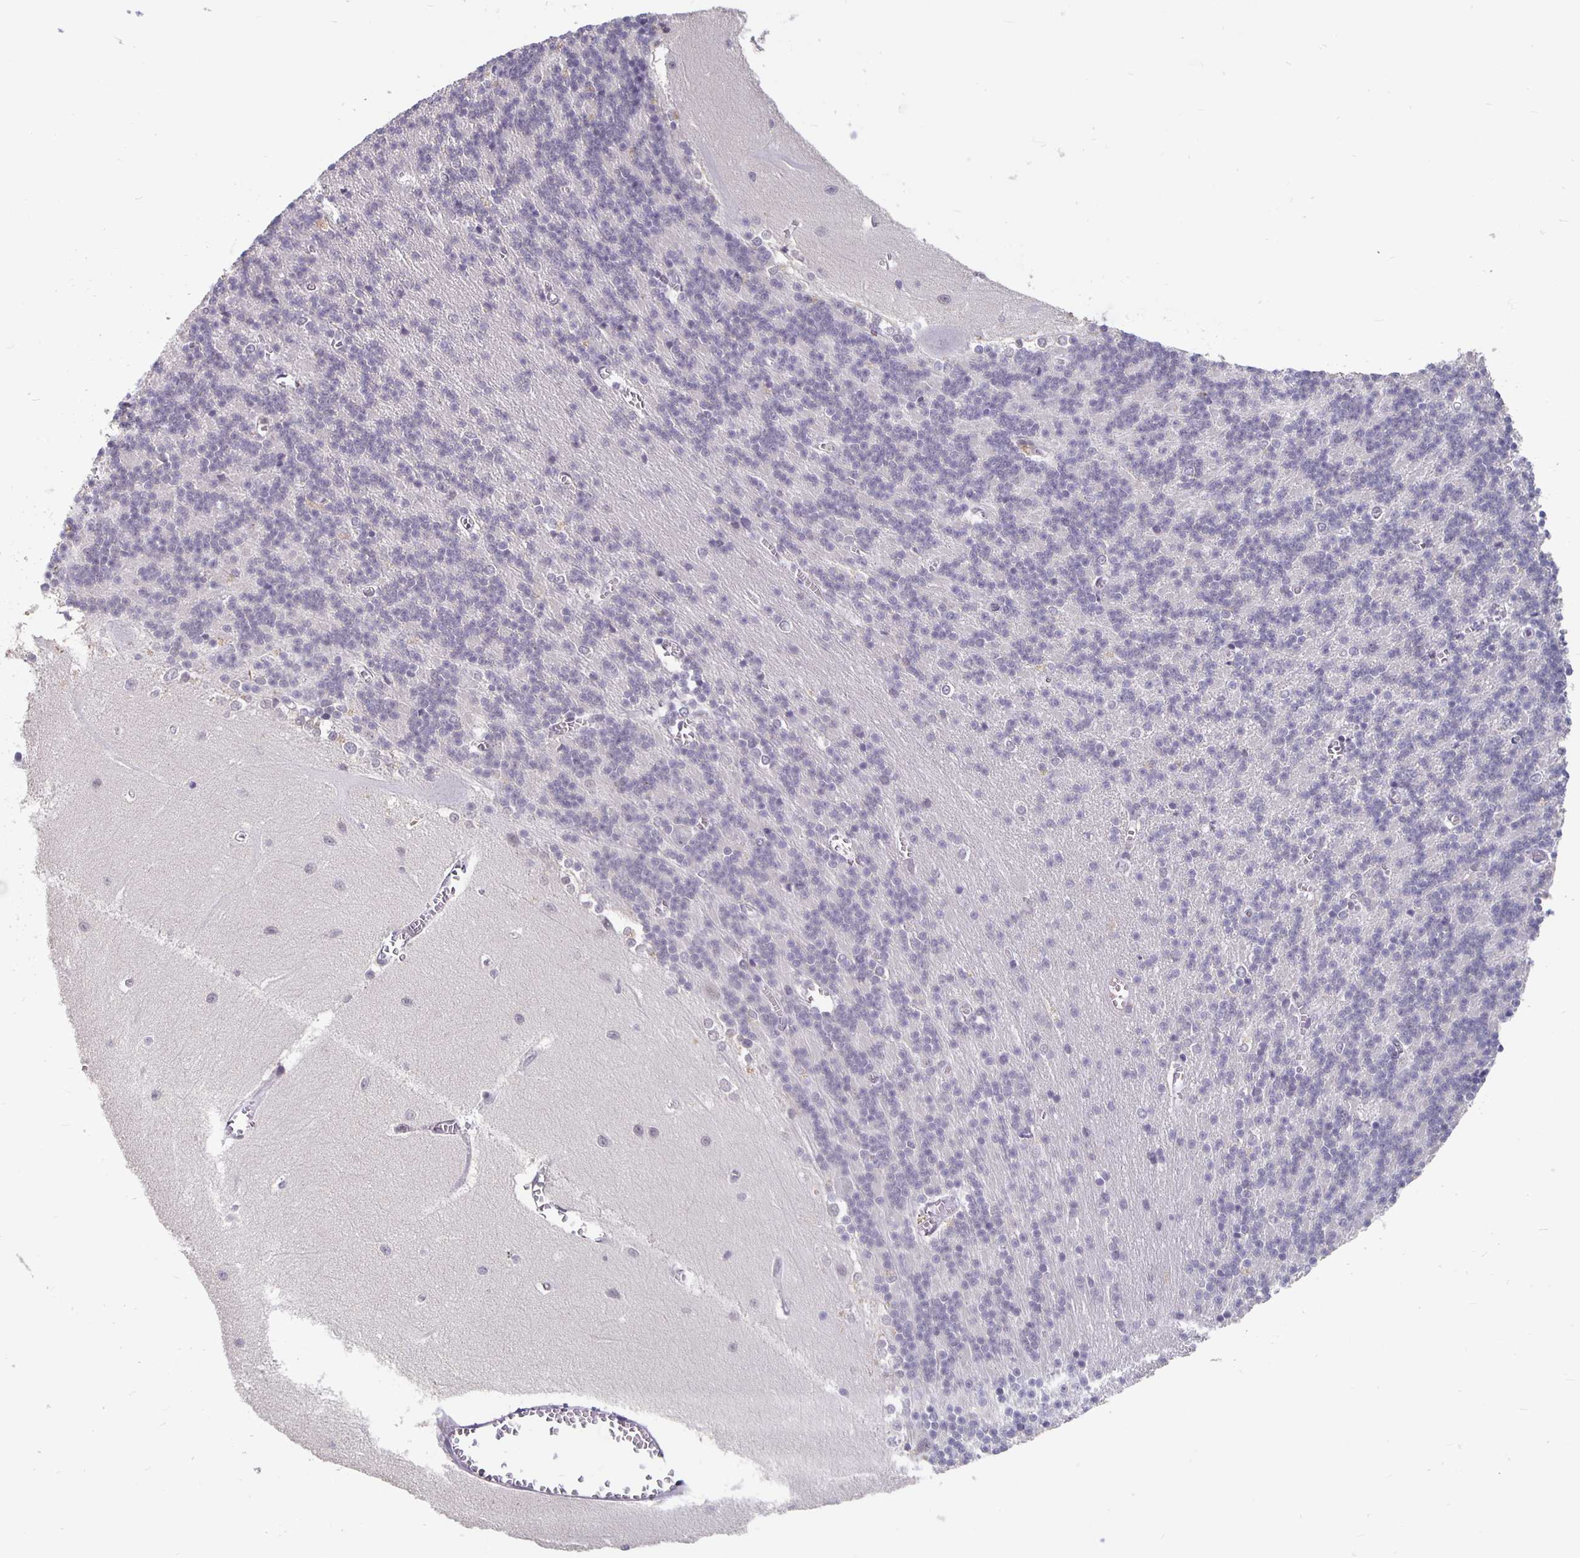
{"staining": {"intensity": "negative", "quantity": "none", "location": "none"}, "tissue": "cerebellum", "cell_type": "Cells in granular layer", "image_type": "normal", "snomed": [{"axis": "morphology", "description": "Normal tissue, NOS"}, {"axis": "topography", "description": "Cerebellum"}], "caption": "The image displays no significant expression in cells in granular layer of cerebellum. (Stains: DAB (3,3'-diaminobenzidine) immunohistochemistry (IHC) with hematoxylin counter stain, Microscopy: brightfield microscopy at high magnification).", "gene": "ZNF691", "patient": {"sex": "male", "age": 37}}